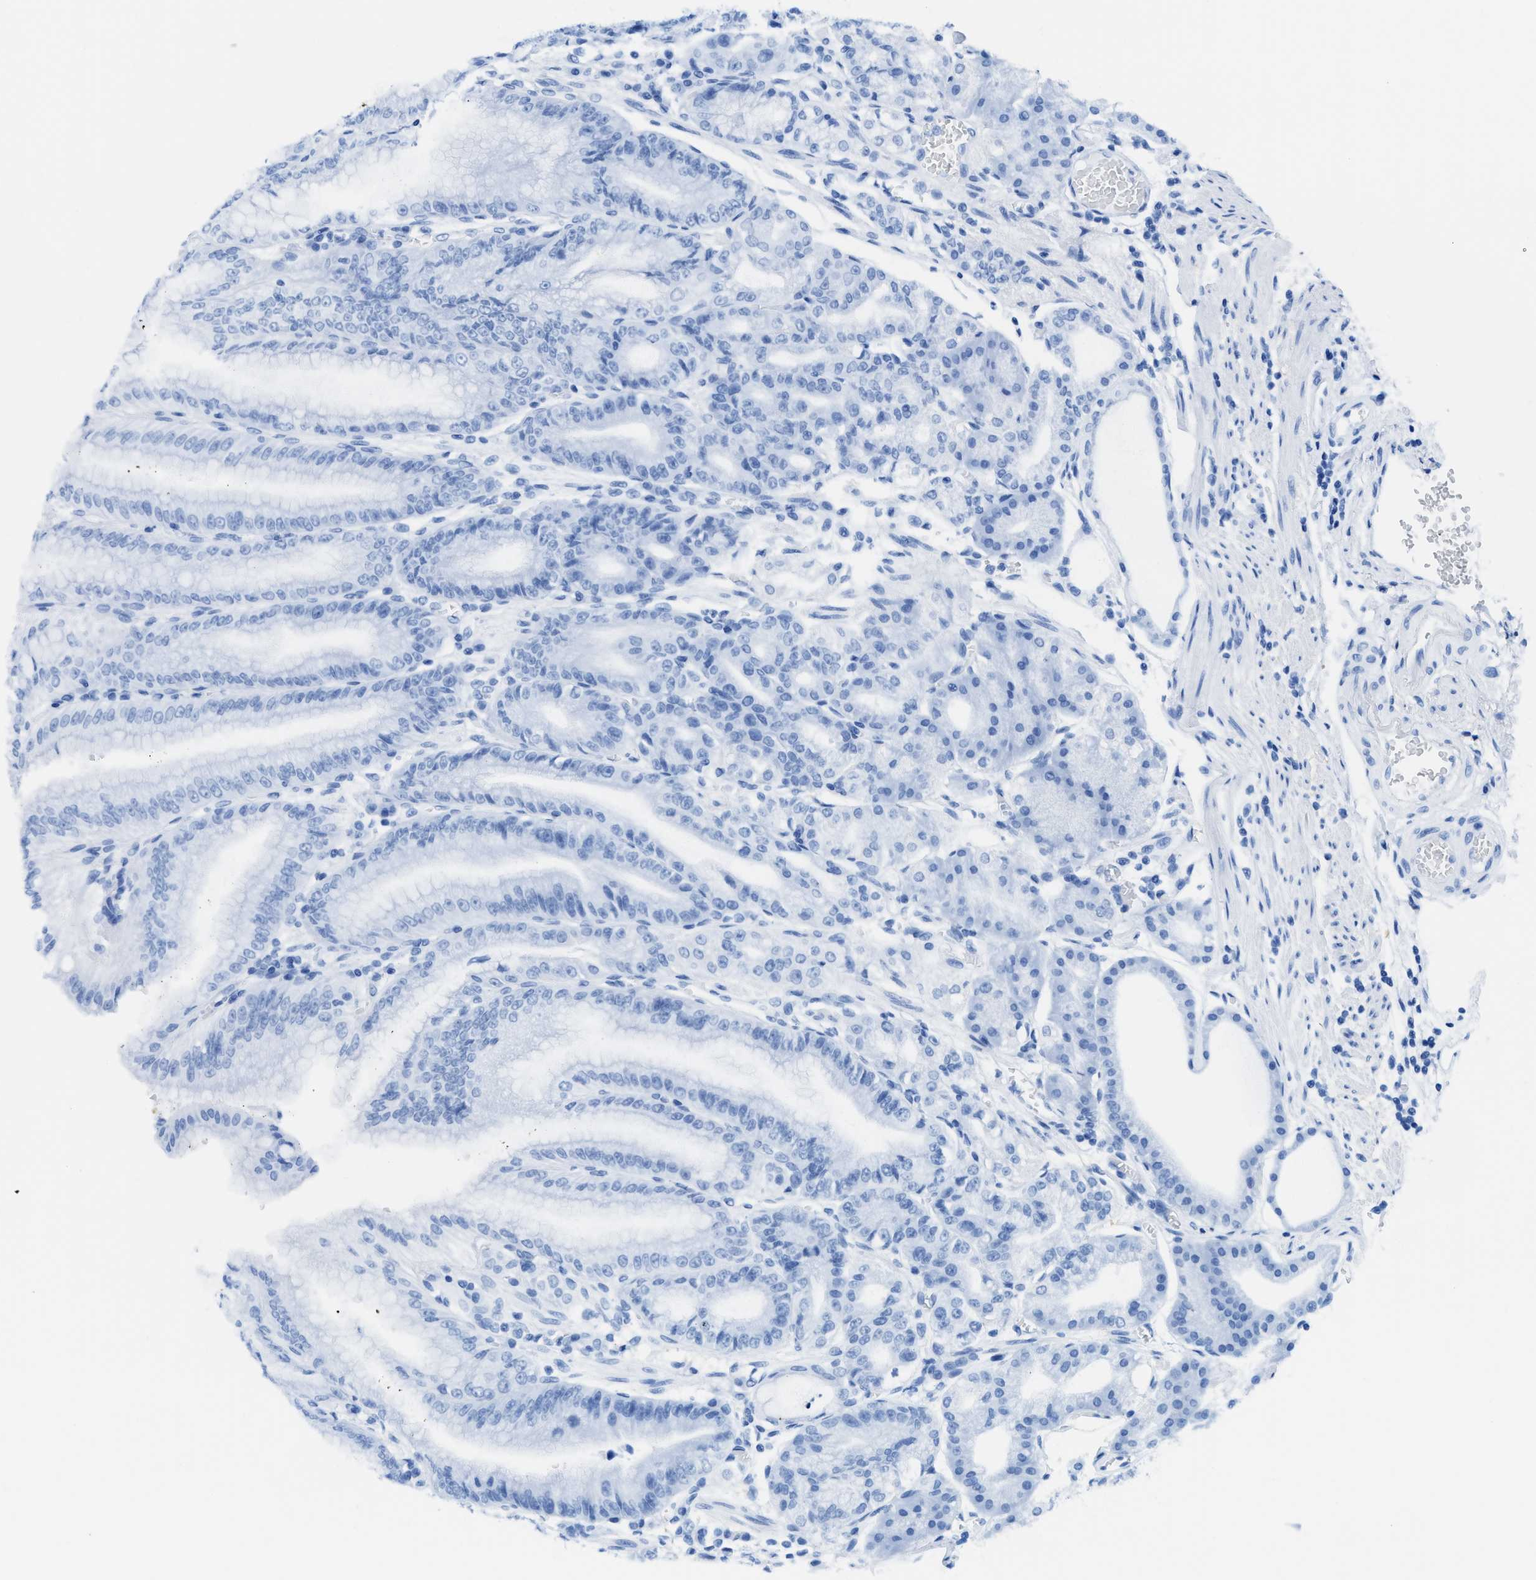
{"staining": {"intensity": "negative", "quantity": "none", "location": "none"}, "tissue": "stomach", "cell_type": "Glandular cells", "image_type": "normal", "snomed": [{"axis": "morphology", "description": "Normal tissue, NOS"}, {"axis": "topography", "description": "Stomach, lower"}], "caption": "The immunohistochemistry (IHC) photomicrograph has no significant expression in glandular cells of stomach. Nuclei are stained in blue.", "gene": "NEB", "patient": {"sex": "male", "age": 71}}